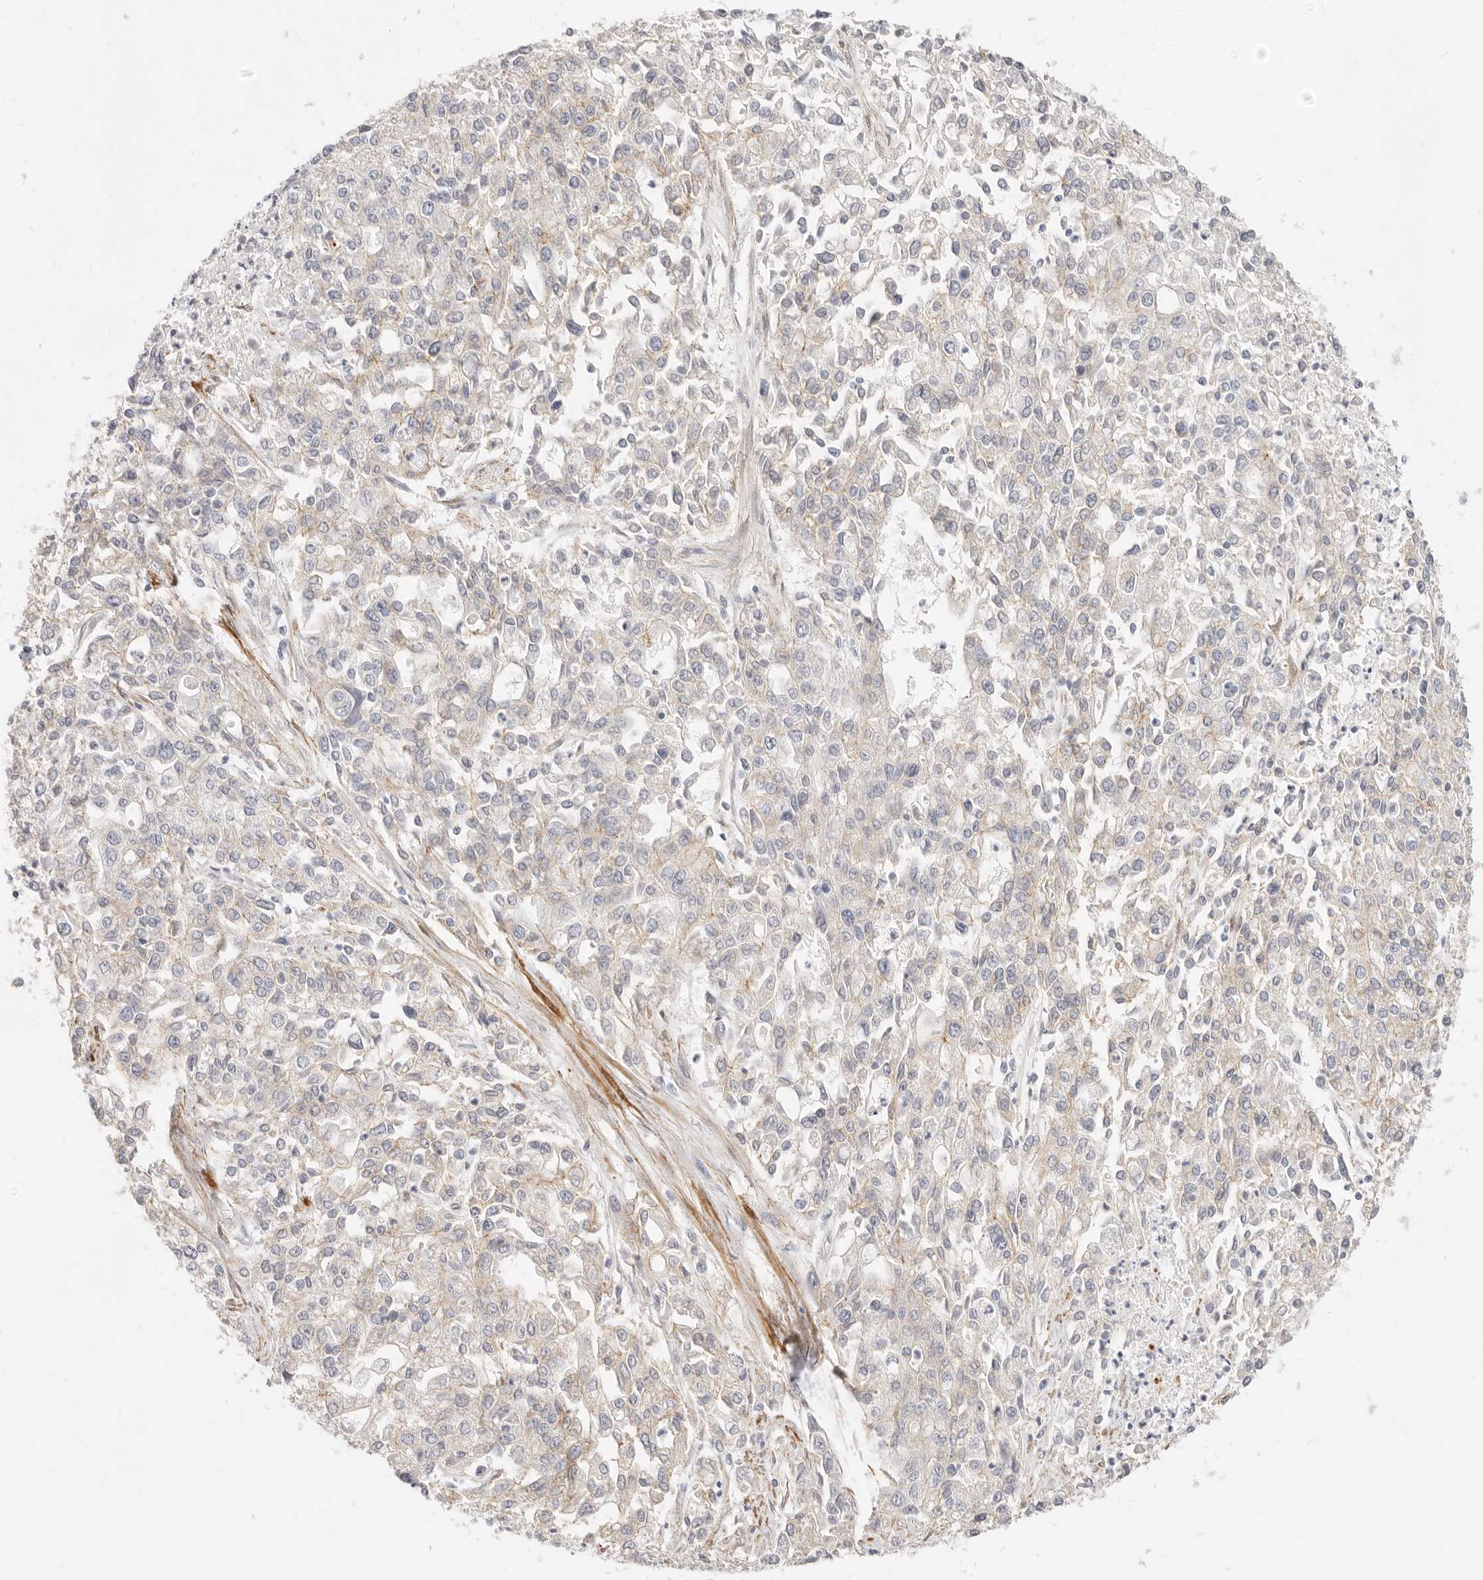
{"staining": {"intensity": "negative", "quantity": "none", "location": "none"}, "tissue": "endometrial cancer", "cell_type": "Tumor cells", "image_type": "cancer", "snomed": [{"axis": "morphology", "description": "Adenocarcinoma, NOS"}, {"axis": "topography", "description": "Endometrium"}], "caption": "Tumor cells are negative for protein expression in human adenocarcinoma (endometrial).", "gene": "UBXN10", "patient": {"sex": "female", "age": 49}}